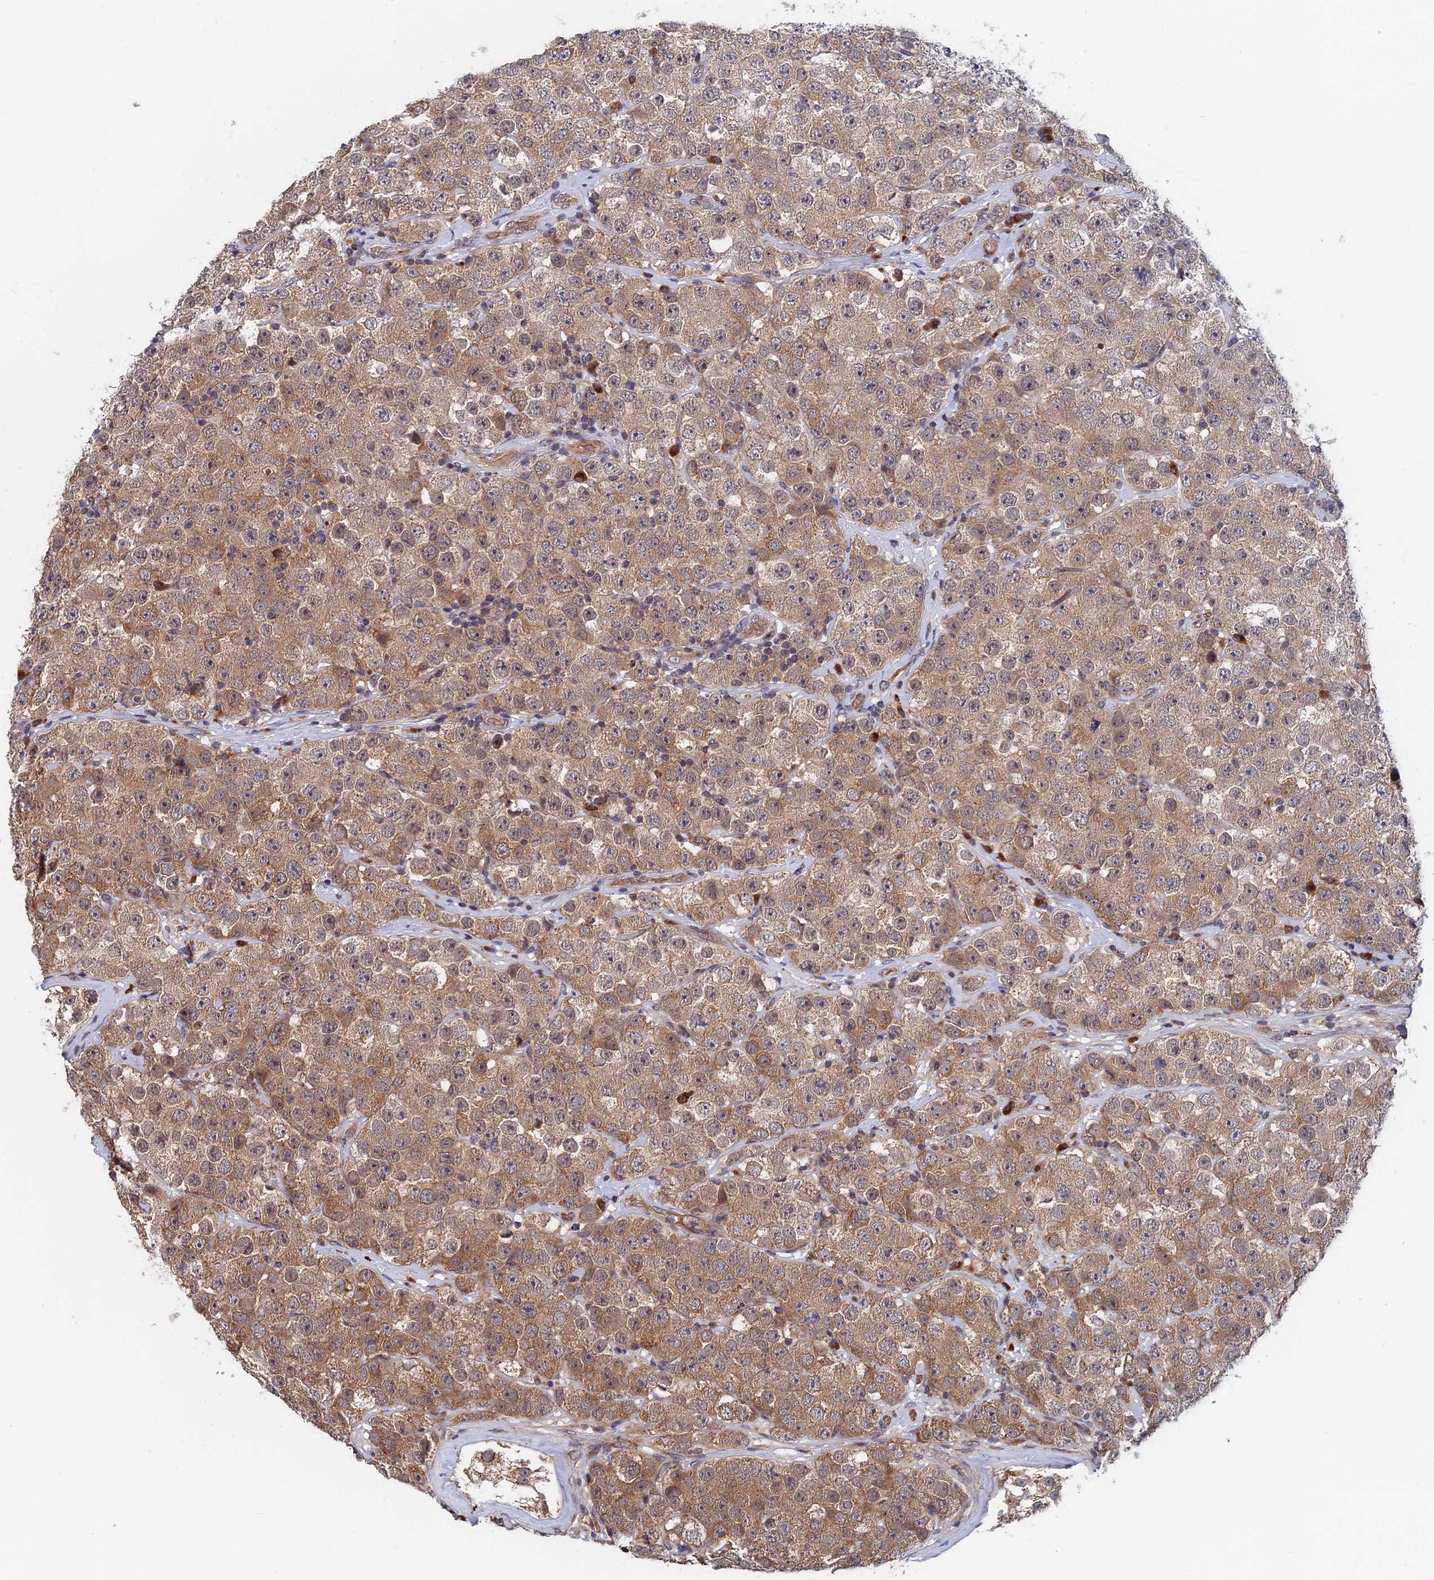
{"staining": {"intensity": "weak", "quantity": "25%-75%", "location": "cytoplasmic/membranous"}, "tissue": "testis cancer", "cell_type": "Tumor cells", "image_type": "cancer", "snomed": [{"axis": "morphology", "description": "Seminoma, NOS"}, {"axis": "topography", "description": "Testis"}], "caption": "IHC micrograph of neoplastic tissue: seminoma (testis) stained using immunohistochemistry displays low levels of weak protein expression localized specifically in the cytoplasmic/membranous of tumor cells, appearing as a cytoplasmic/membranous brown color.", "gene": "TRAPPC2L", "patient": {"sex": "male", "age": 28}}